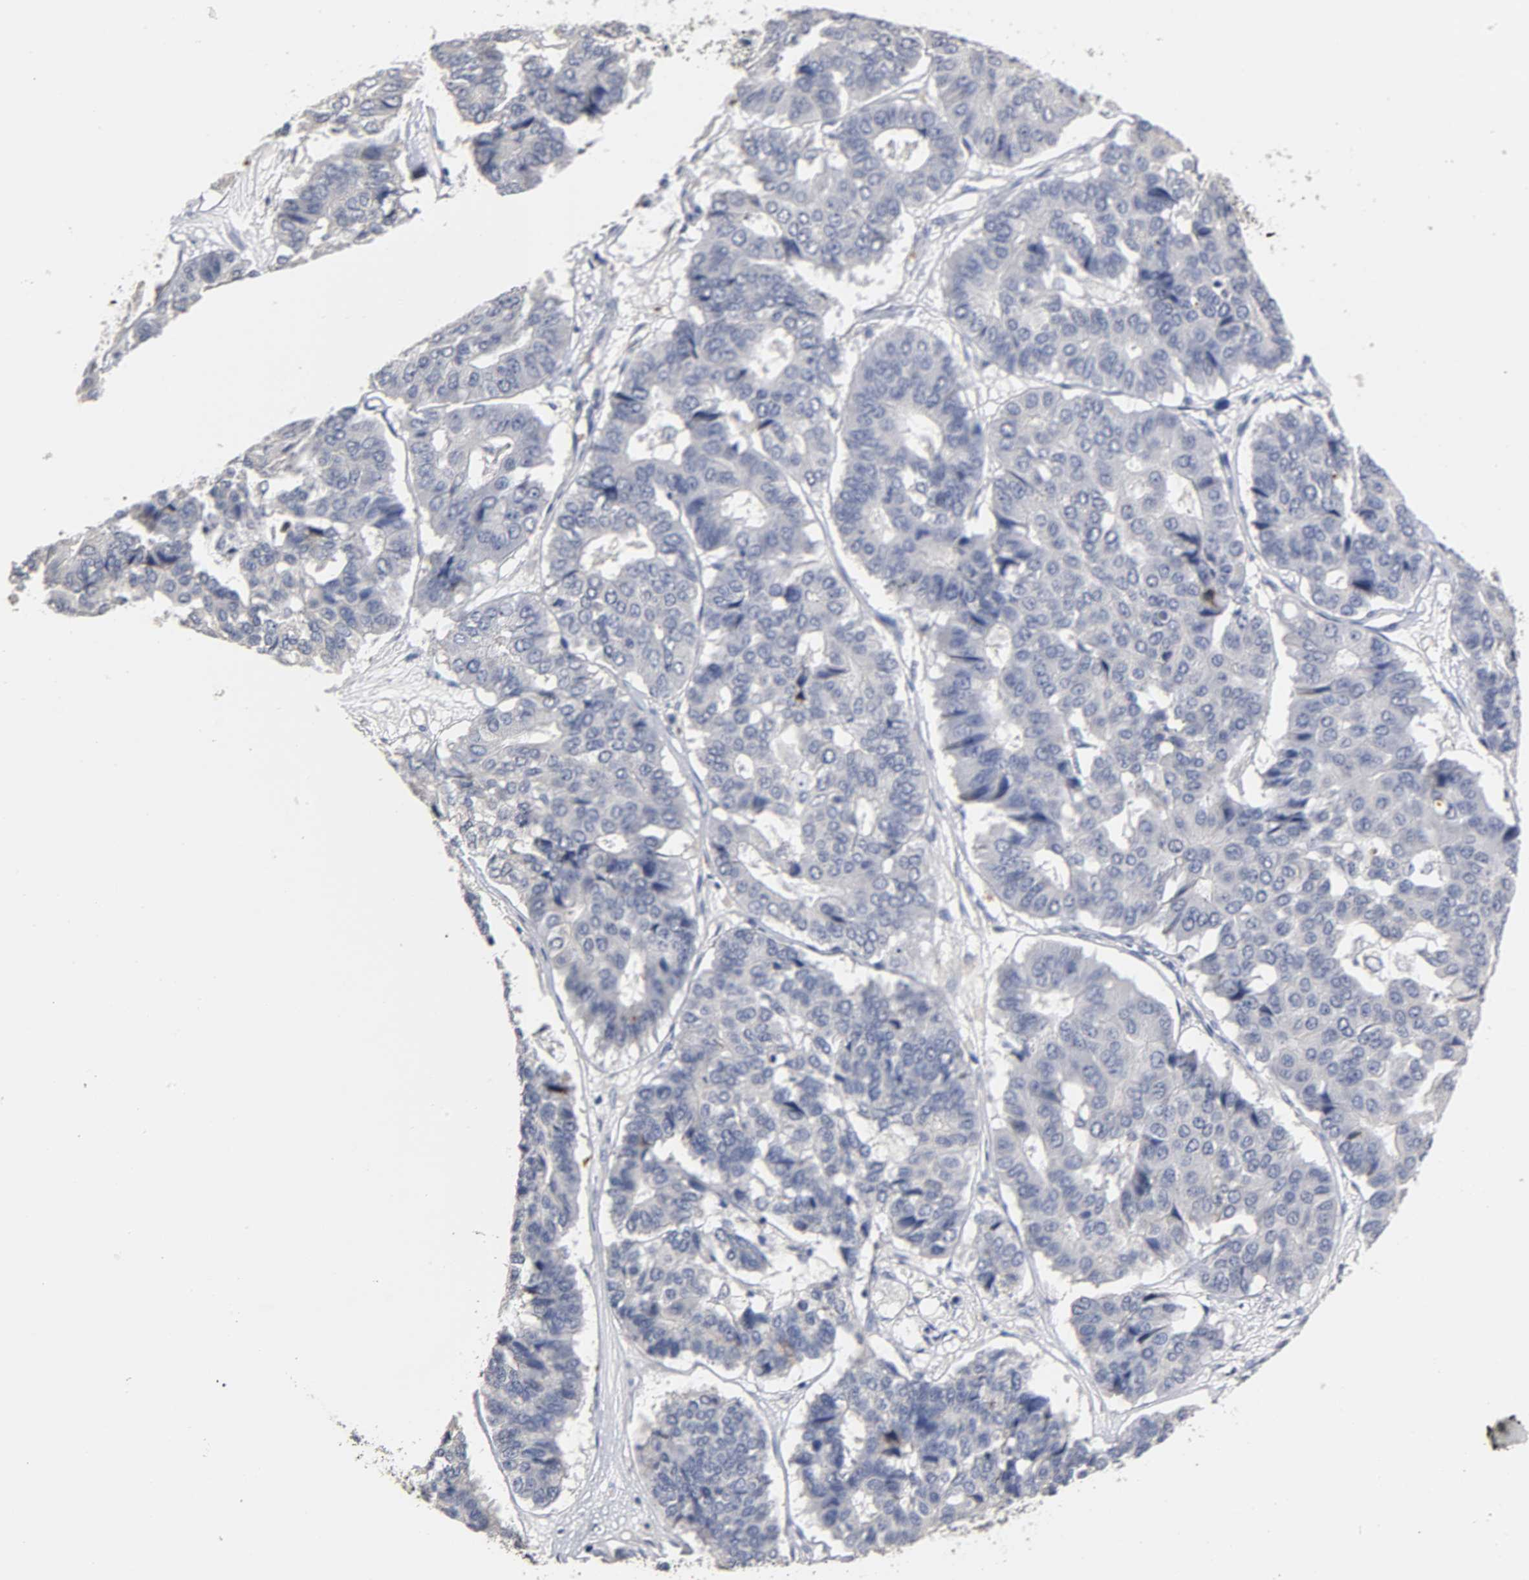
{"staining": {"intensity": "negative", "quantity": "none", "location": "none"}, "tissue": "pancreatic cancer", "cell_type": "Tumor cells", "image_type": "cancer", "snomed": [{"axis": "morphology", "description": "Adenocarcinoma, NOS"}, {"axis": "topography", "description": "Pancreas"}], "caption": "The photomicrograph exhibits no staining of tumor cells in pancreatic cancer (adenocarcinoma).", "gene": "OVOL1", "patient": {"sex": "male", "age": 50}}